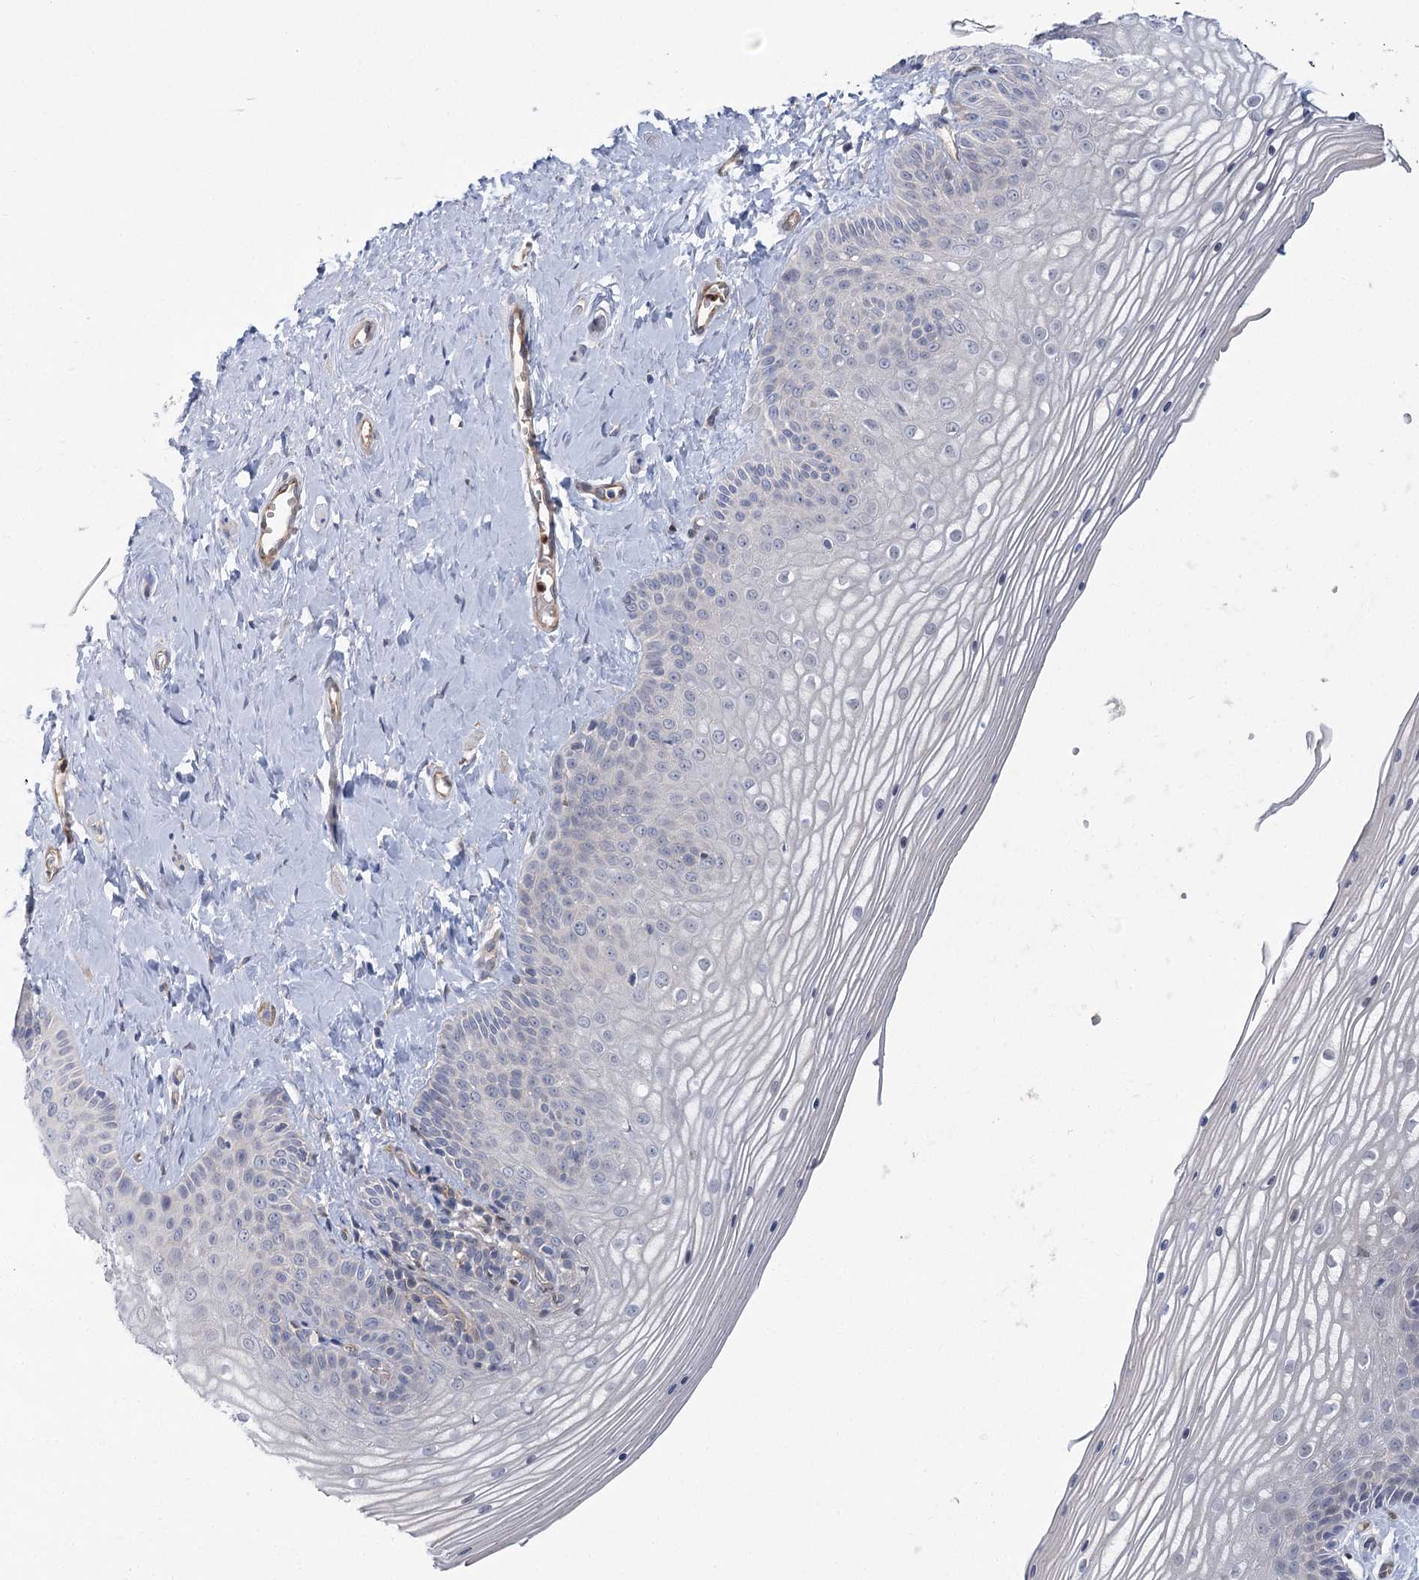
{"staining": {"intensity": "negative", "quantity": "none", "location": "none"}, "tissue": "vagina", "cell_type": "Squamous epithelial cells", "image_type": "normal", "snomed": [{"axis": "morphology", "description": "Normal tissue, NOS"}, {"axis": "topography", "description": "Vagina"}, {"axis": "topography", "description": "Cervix"}], "caption": "IHC histopathology image of normal vagina stained for a protein (brown), which shows no expression in squamous epithelial cells.", "gene": "THAP6", "patient": {"sex": "female", "age": 40}}